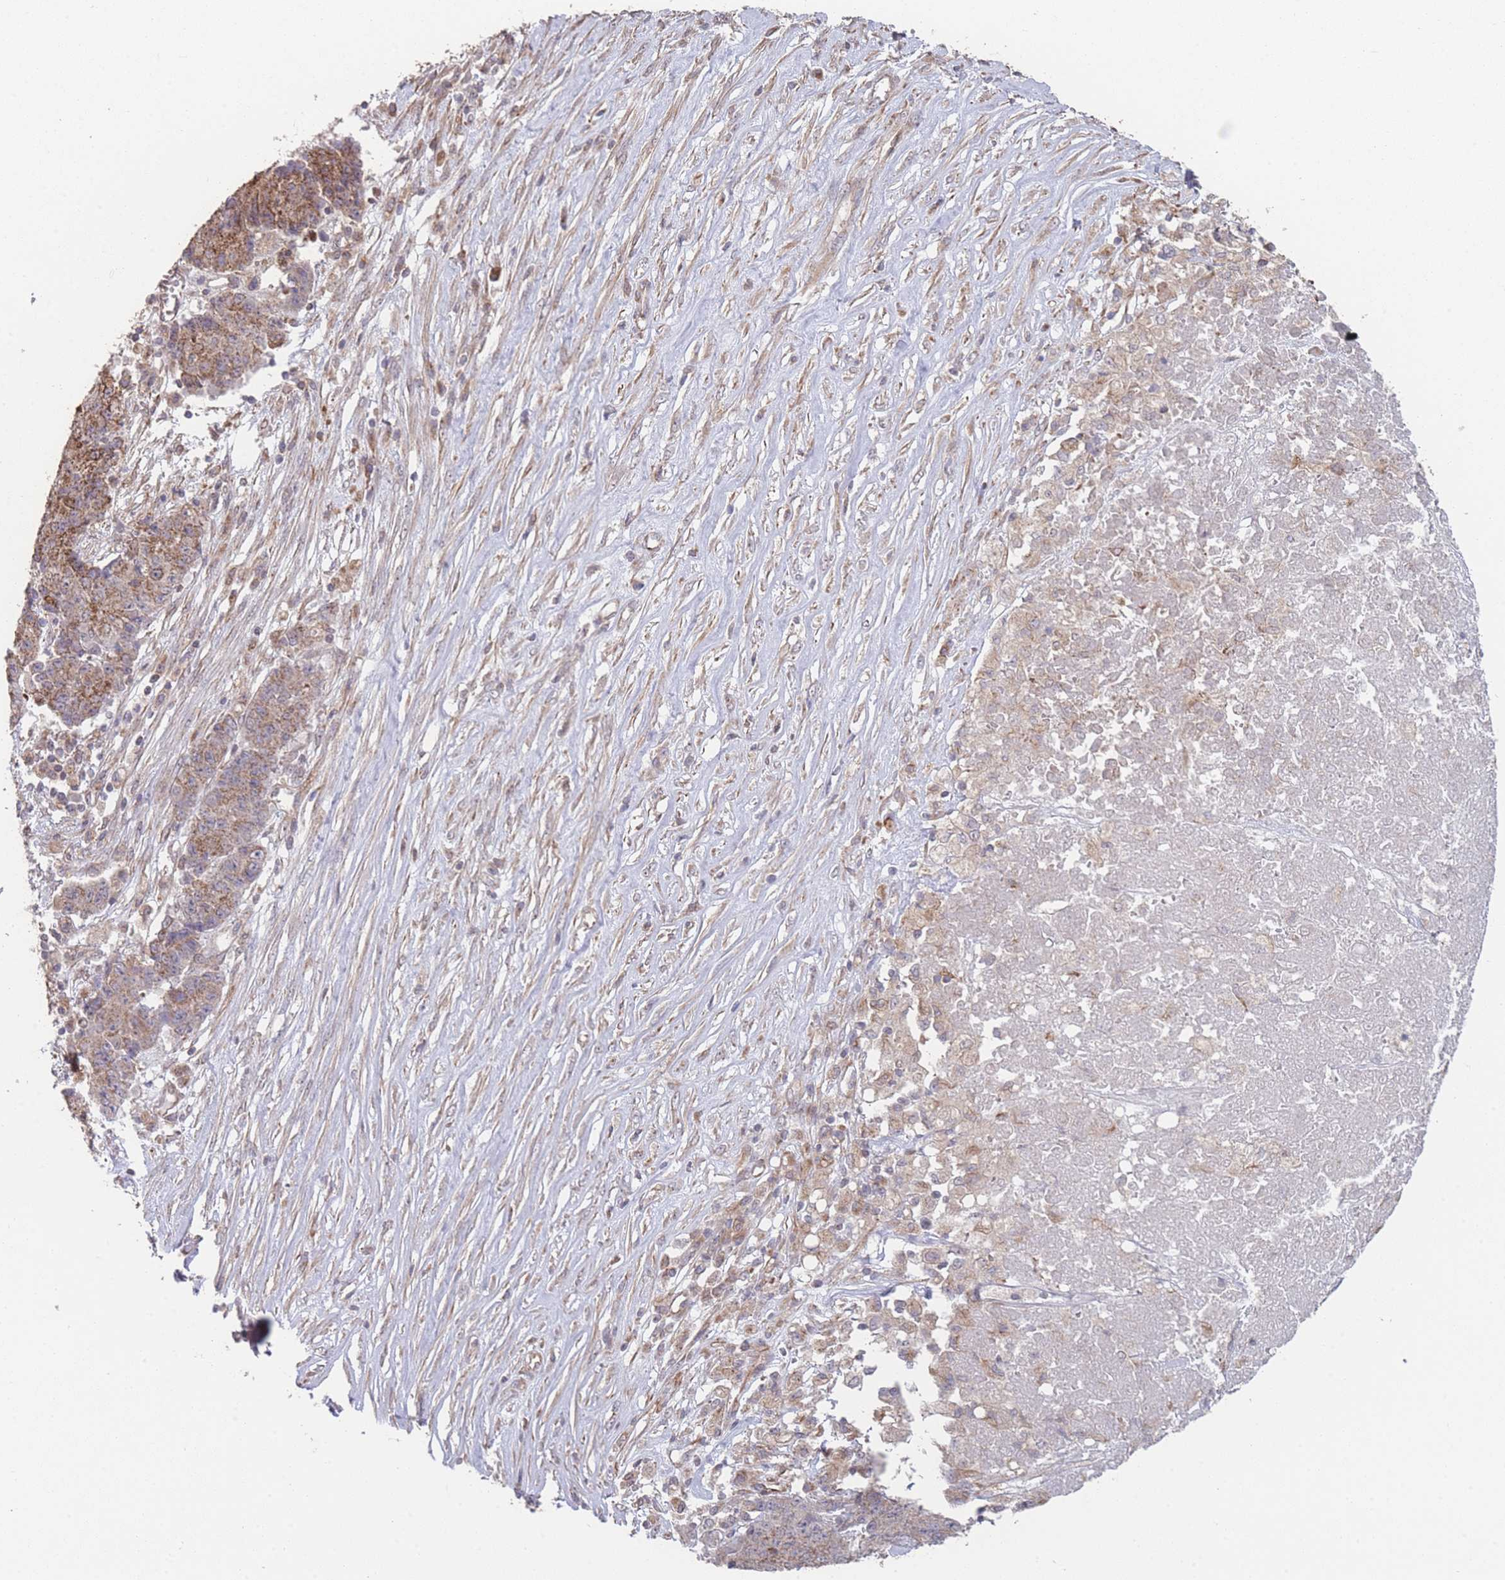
{"staining": {"intensity": "moderate", "quantity": ">75%", "location": "cytoplasmic/membranous"}, "tissue": "ovarian cancer", "cell_type": "Tumor cells", "image_type": "cancer", "snomed": [{"axis": "morphology", "description": "Carcinoma, endometroid"}, {"axis": "topography", "description": "Ovary"}], "caption": "Ovarian cancer was stained to show a protein in brown. There is medium levels of moderate cytoplasmic/membranous positivity in about >75% of tumor cells.", "gene": "PXMP4", "patient": {"sex": "female", "age": 42}}